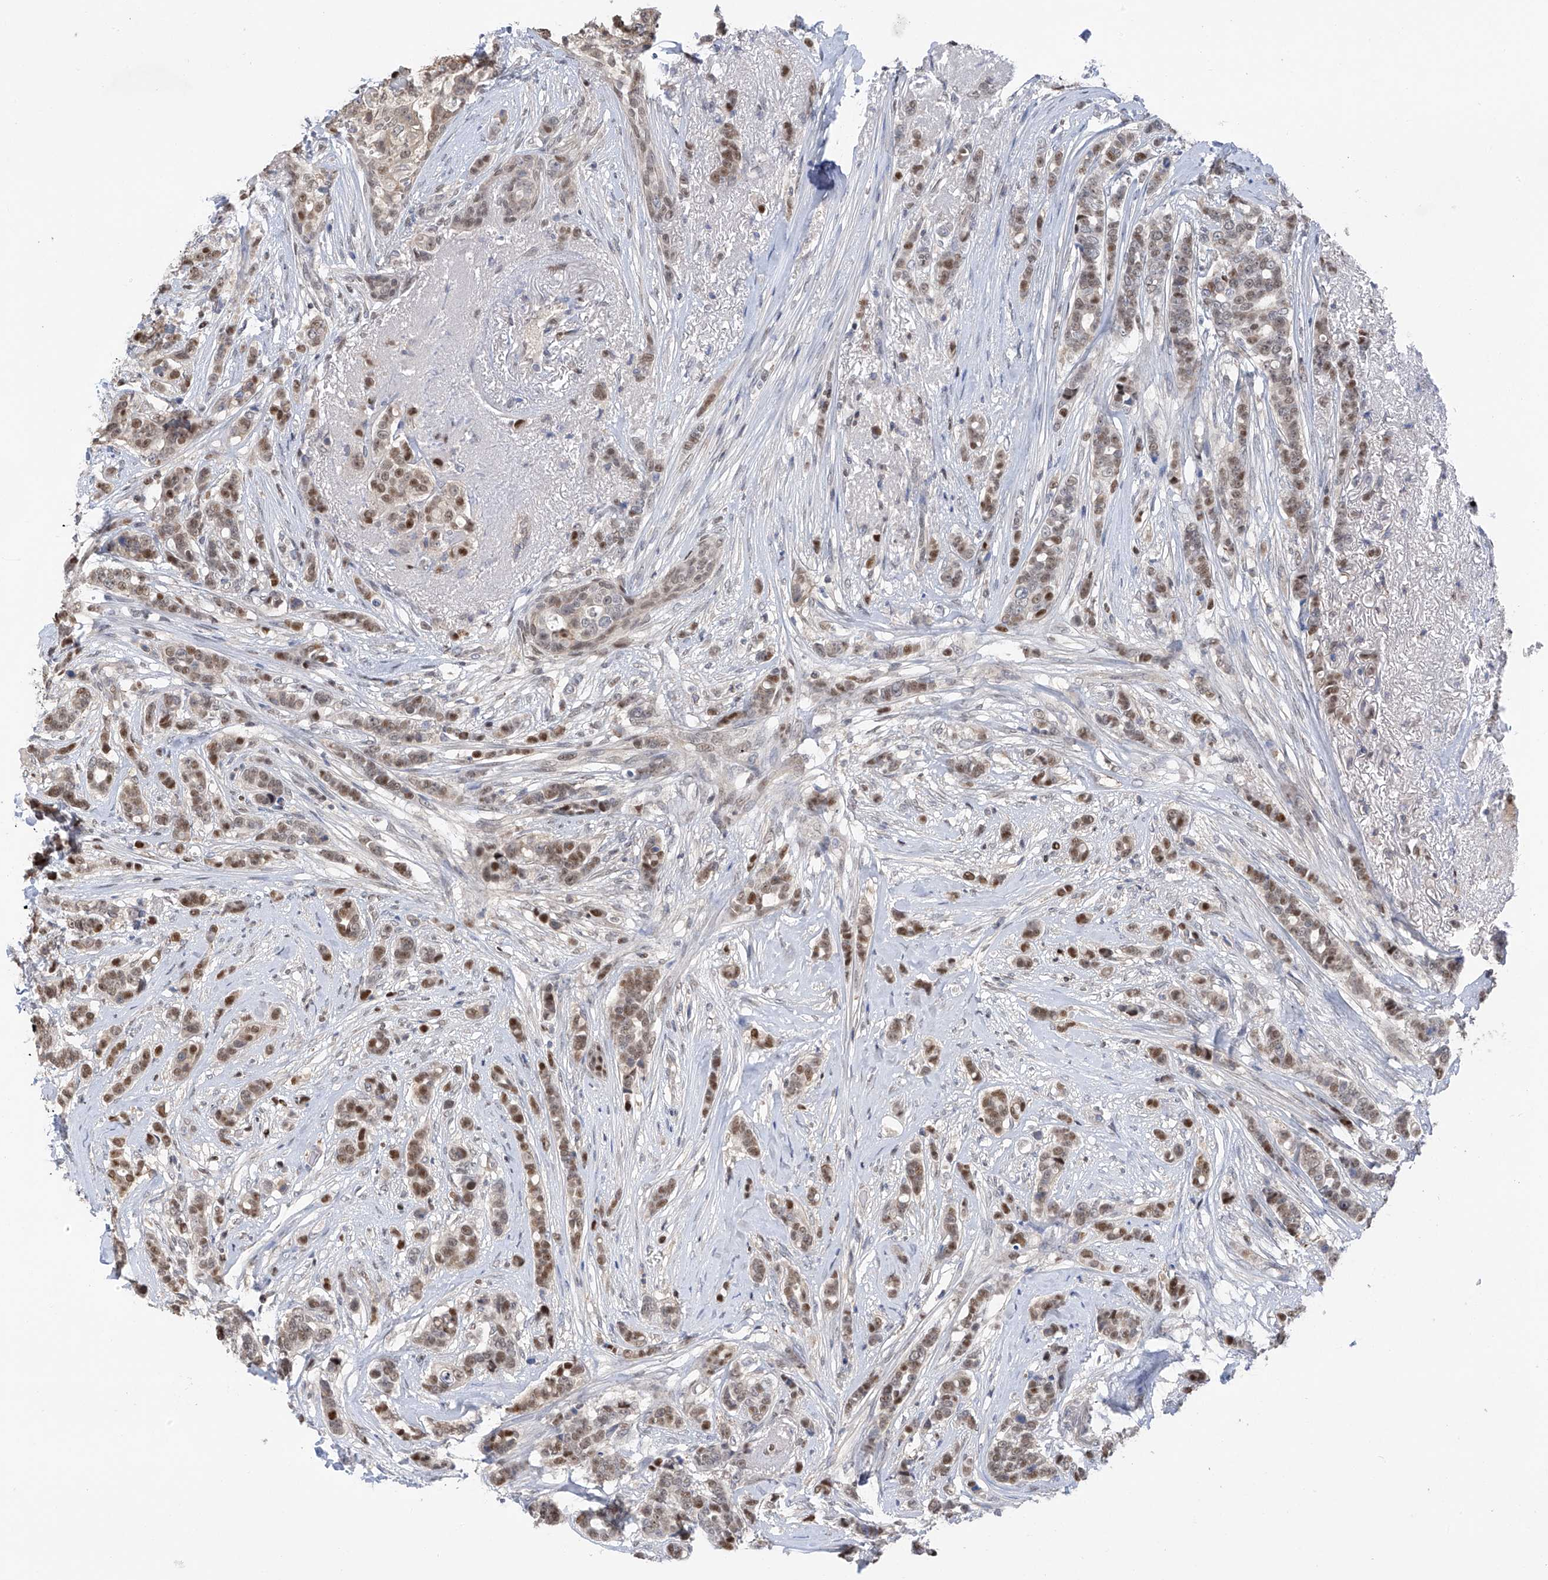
{"staining": {"intensity": "moderate", "quantity": ">75%", "location": "nuclear"}, "tissue": "breast cancer", "cell_type": "Tumor cells", "image_type": "cancer", "snomed": [{"axis": "morphology", "description": "Lobular carcinoma"}, {"axis": "topography", "description": "Breast"}], "caption": "Tumor cells demonstrate medium levels of moderate nuclear staining in about >75% of cells in breast lobular carcinoma. (DAB IHC with brightfield microscopy, high magnification).", "gene": "PMM1", "patient": {"sex": "female", "age": 51}}